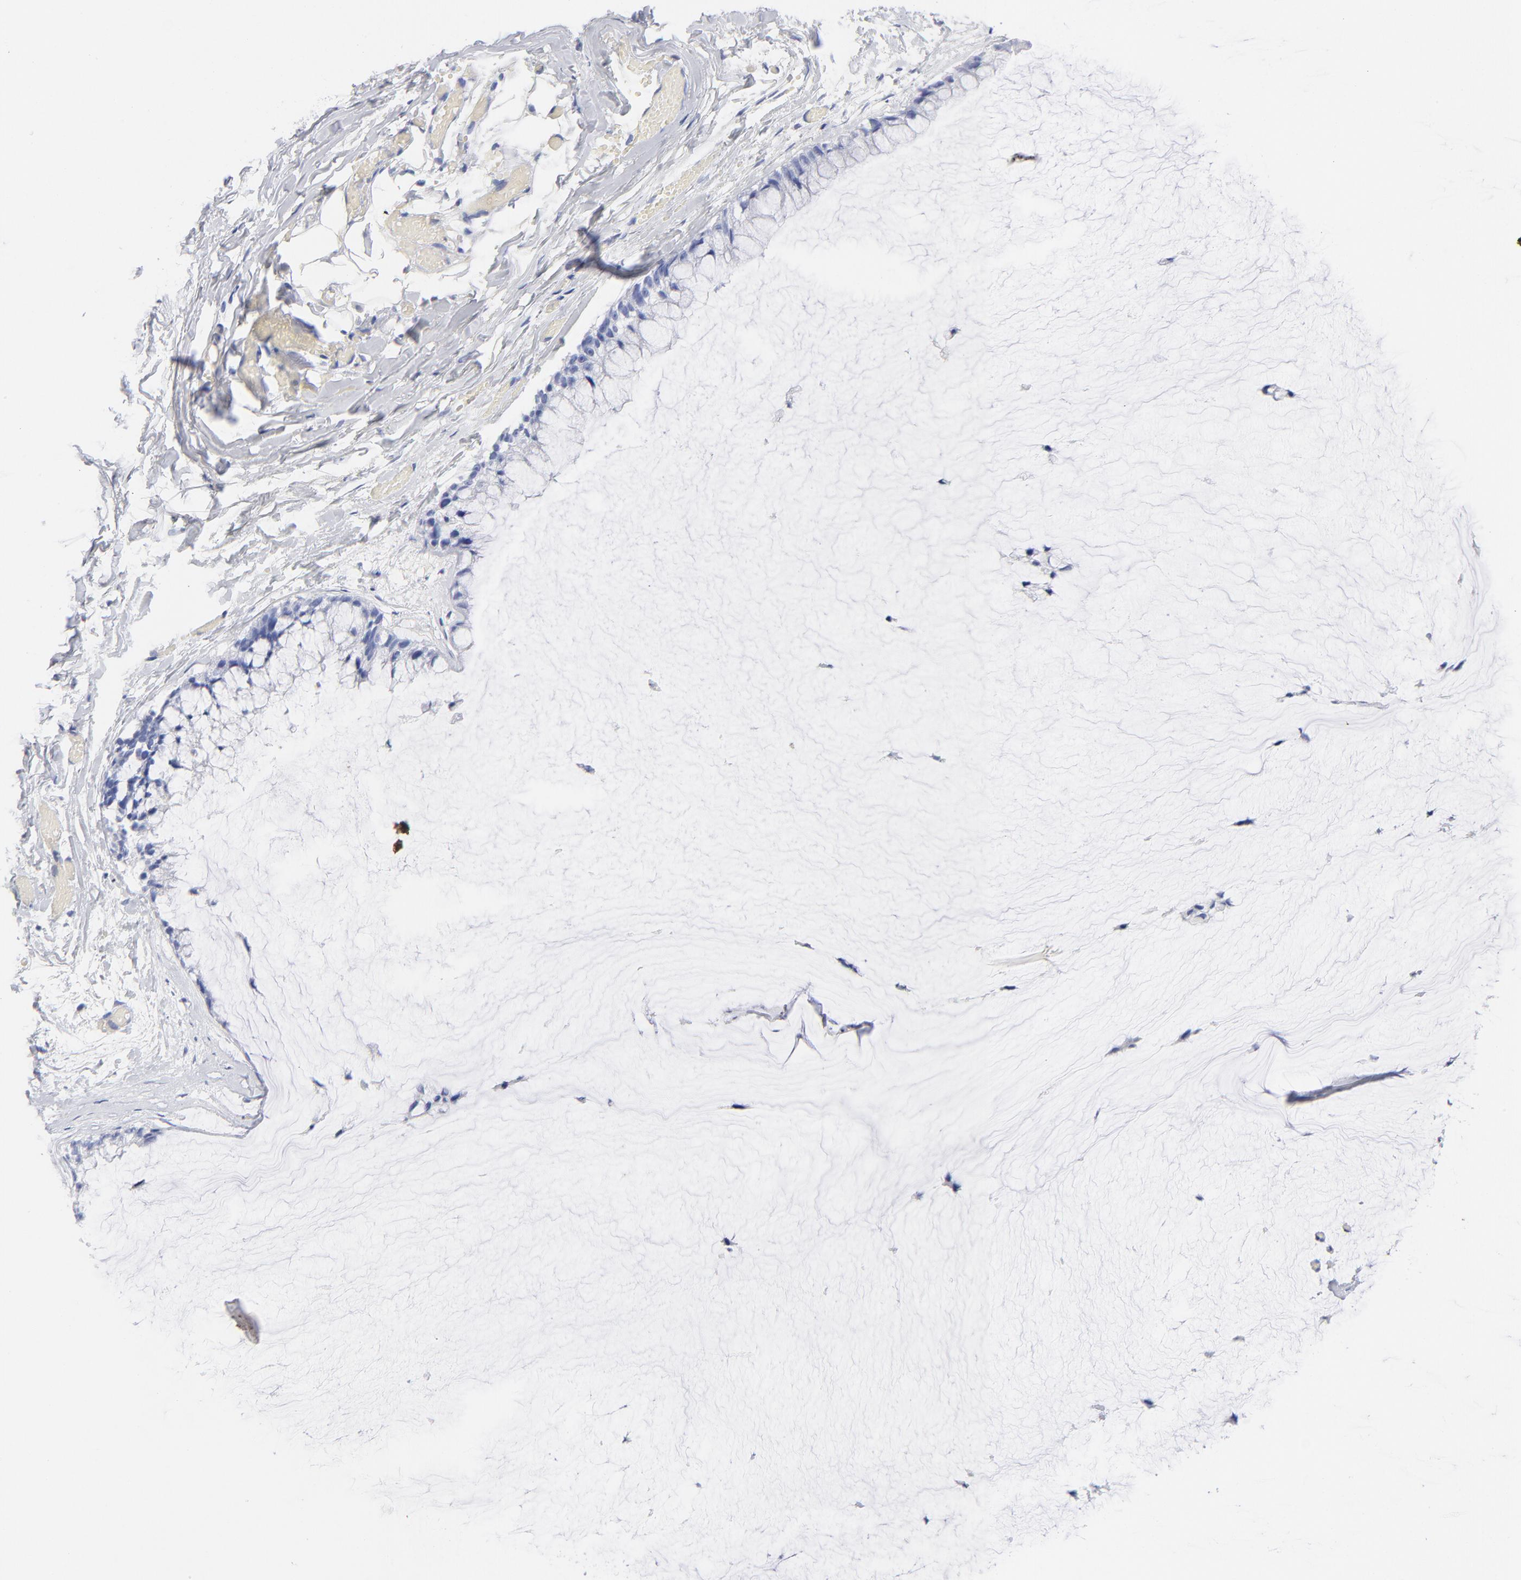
{"staining": {"intensity": "negative", "quantity": "none", "location": "none"}, "tissue": "ovarian cancer", "cell_type": "Tumor cells", "image_type": "cancer", "snomed": [{"axis": "morphology", "description": "Cystadenocarcinoma, mucinous, NOS"}, {"axis": "topography", "description": "Ovary"}], "caption": "A high-resolution photomicrograph shows IHC staining of ovarian cancer, which displays no significant positivity in tumor cells.", "gene": "ARG1", "patient": {"sex": "female", "age": 39}}